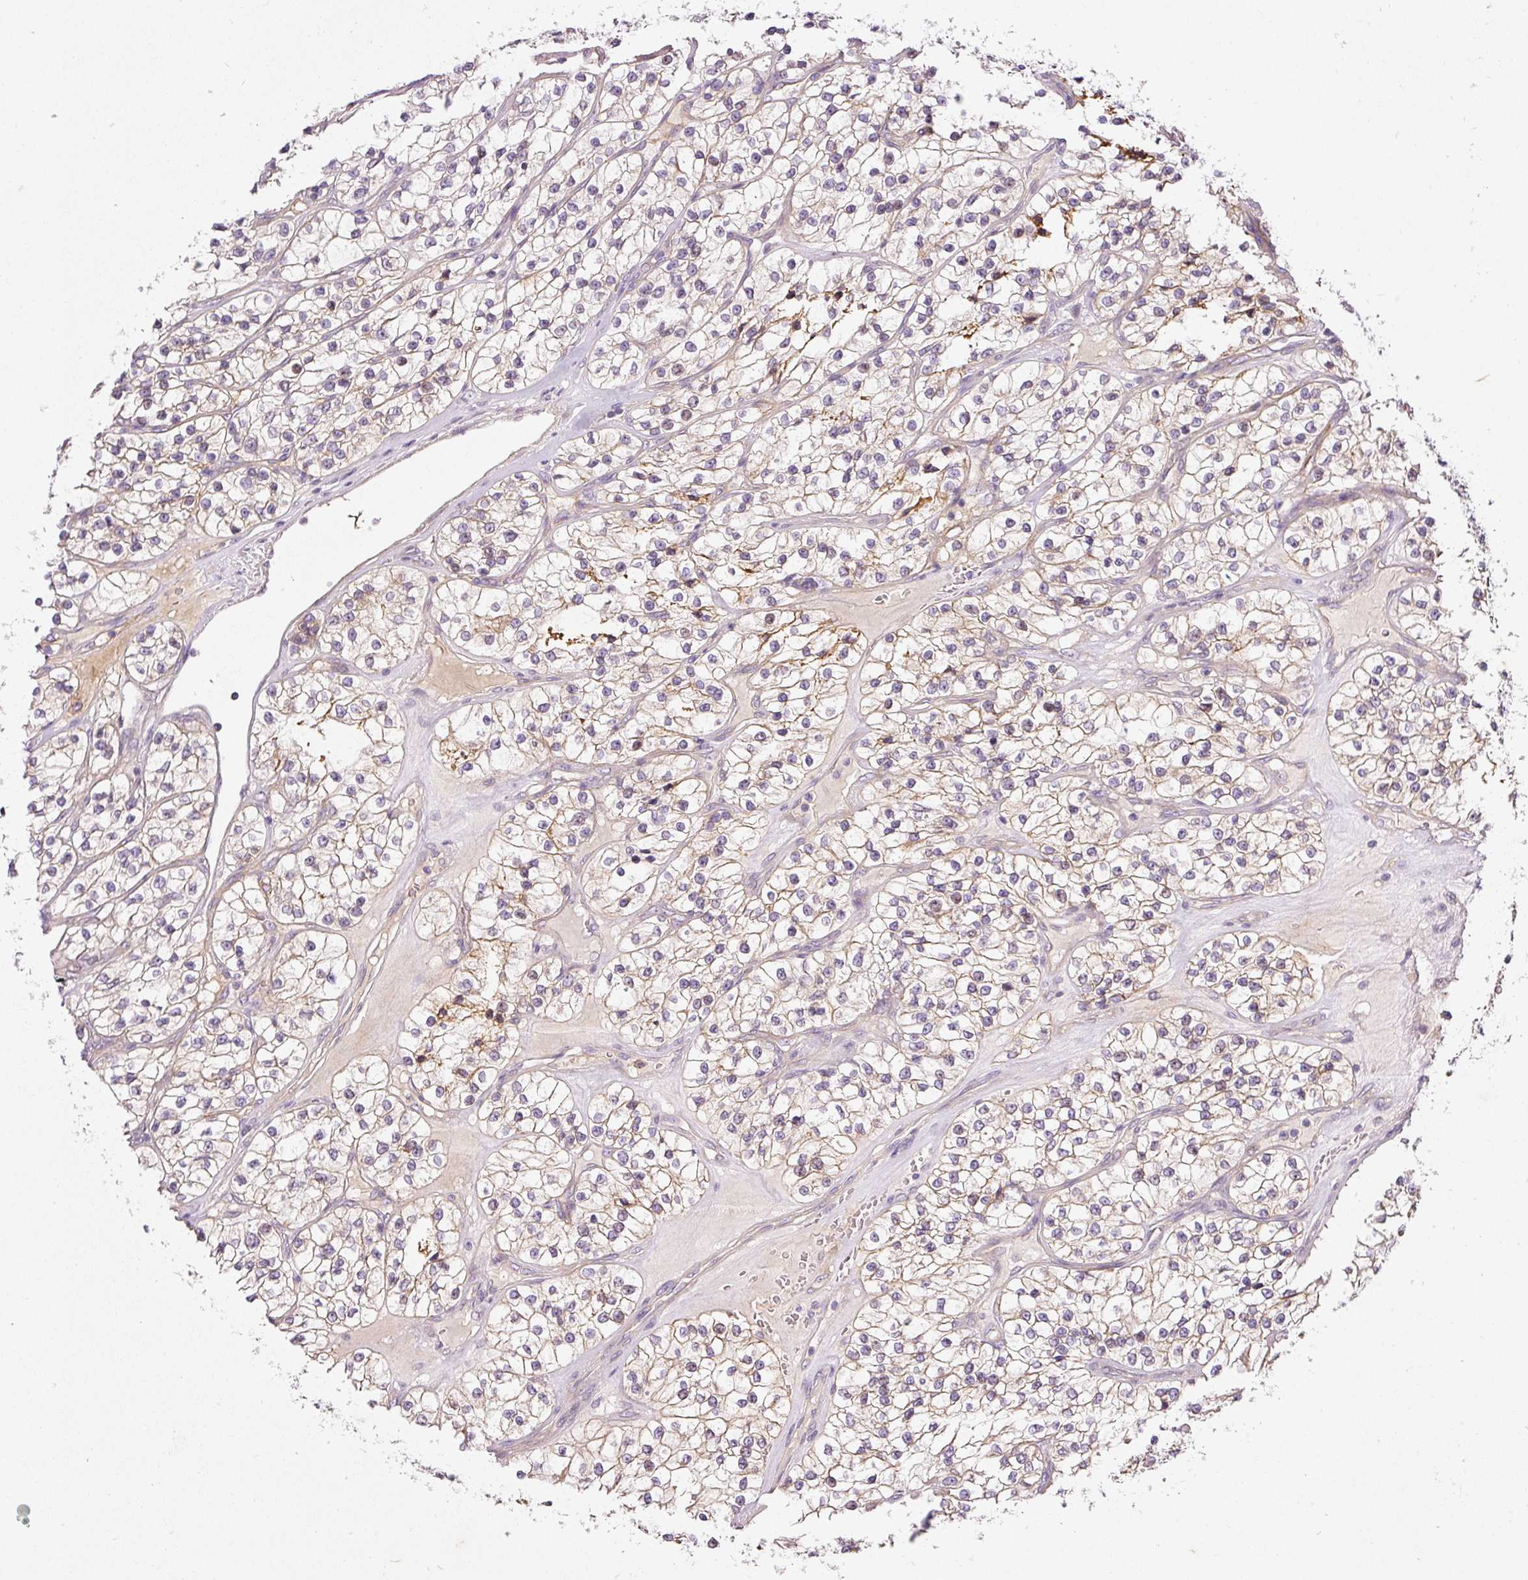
{"staining": {"intensity": "weak", "quantity": ">75%", "location": "cytoplasmic/membranous"}, "tissue": "renal cancer", "cell_type": "Tumor cells", "image_type": "cancer", "snomed": [{"axis": "morphology", "description": "Adenocarcinoma, NOS"}, {"axis": "topography", "description": "Kidney"}], "caption": "Renal adenocarcinoma tissue exhibits weak cytoplasmic/membranous staining in approximately >75% of tumor cells, visualized by immunohistochemistry.", "gene": "KPNA5", "patient": {"sex": "female", "age": 57}}